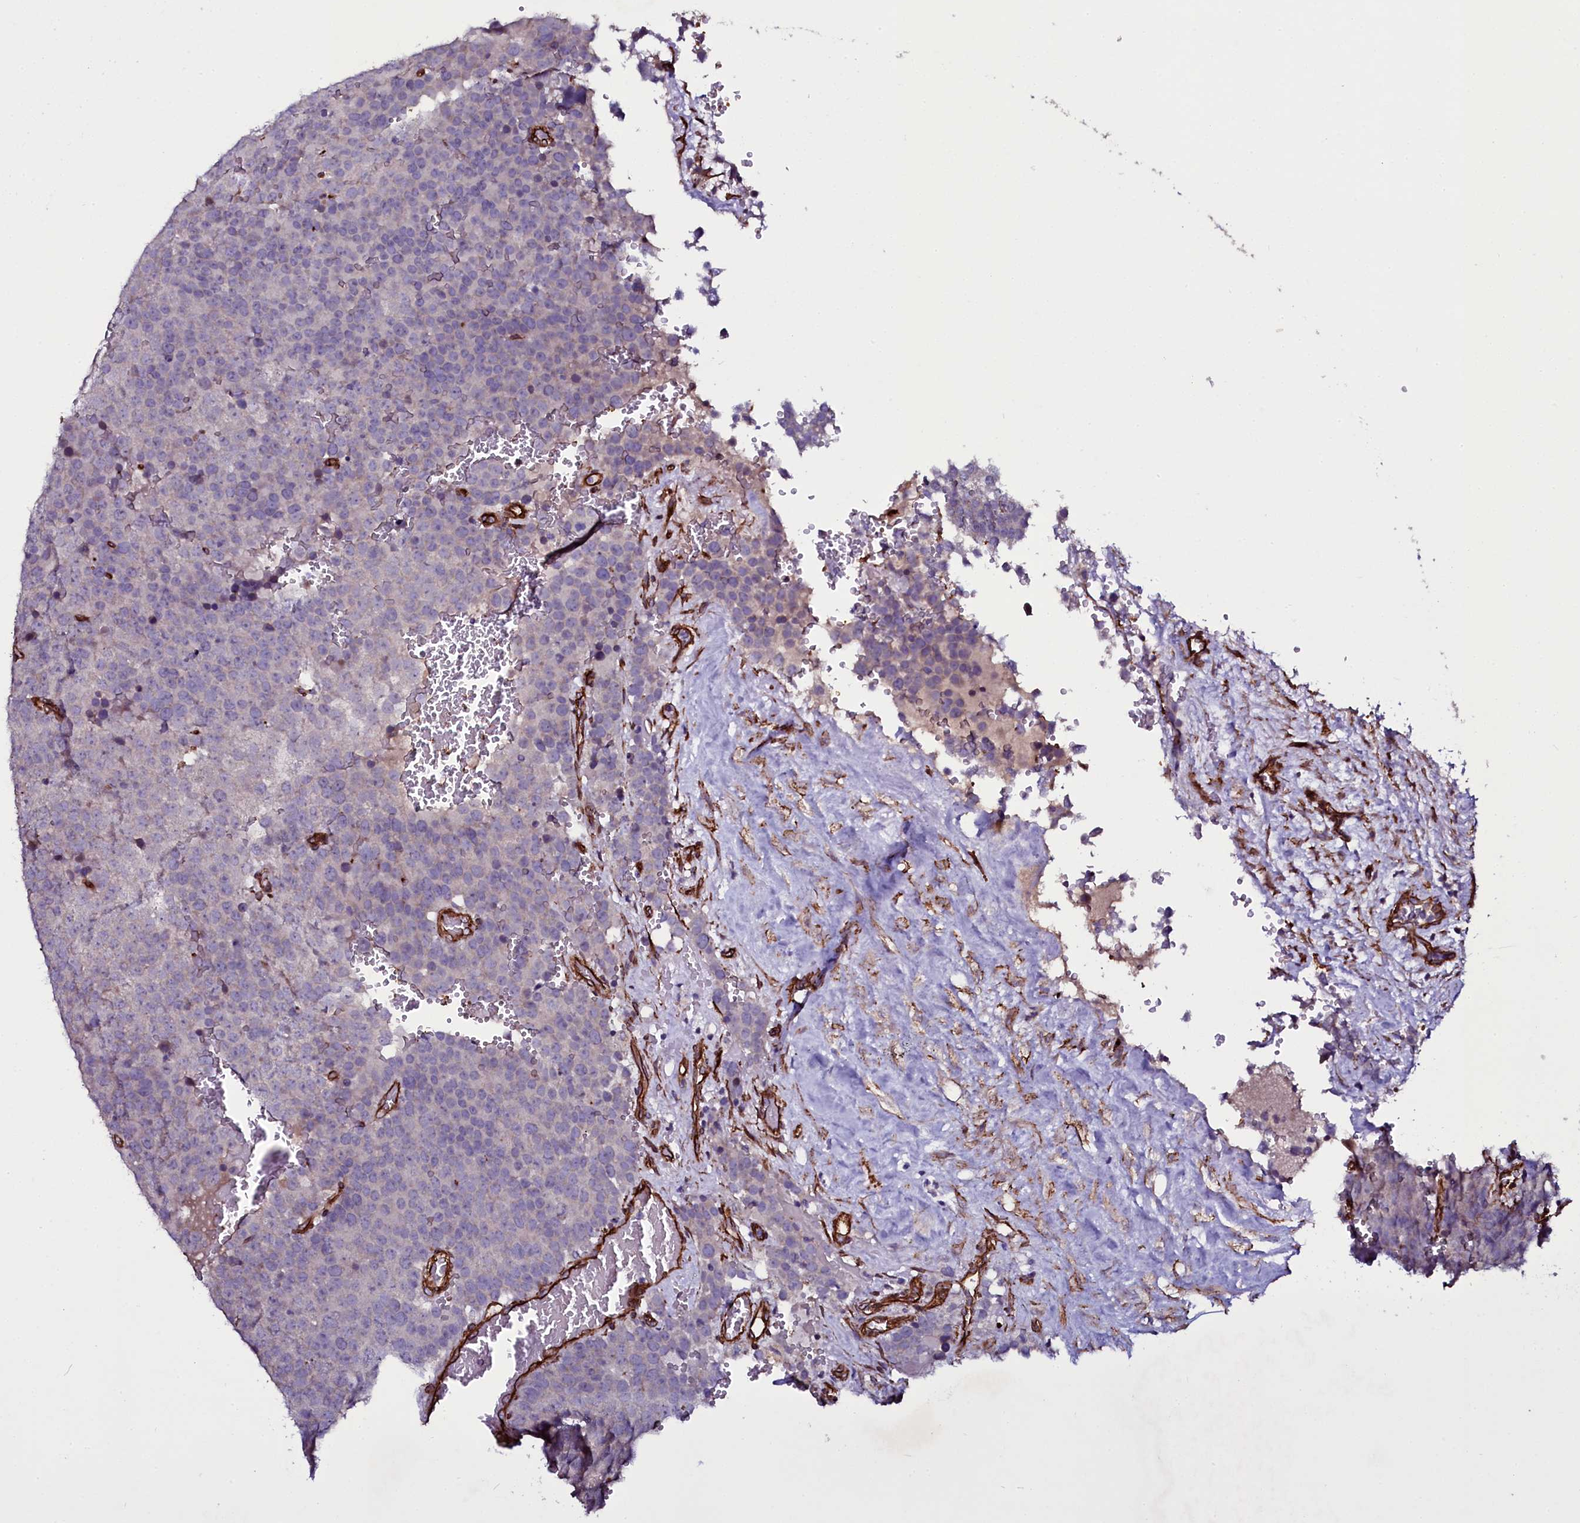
{"staining": {"intensity": "negative", "quantity": "none", "location": "none"}, "tissue": "testis cancer", "cell_type": "Tumor cells", "image_type": "cancer", "snomed": [{"axis": "morphology", "description": "Seminoma, NOS"}, {"axis": "topography", "description": "Testis"}], "caption": "Tumor cells show no significant positivity in testis cancer (seminoma).", "gene": "MEX3C", "patient": {"sex": "male", "age": 71}}